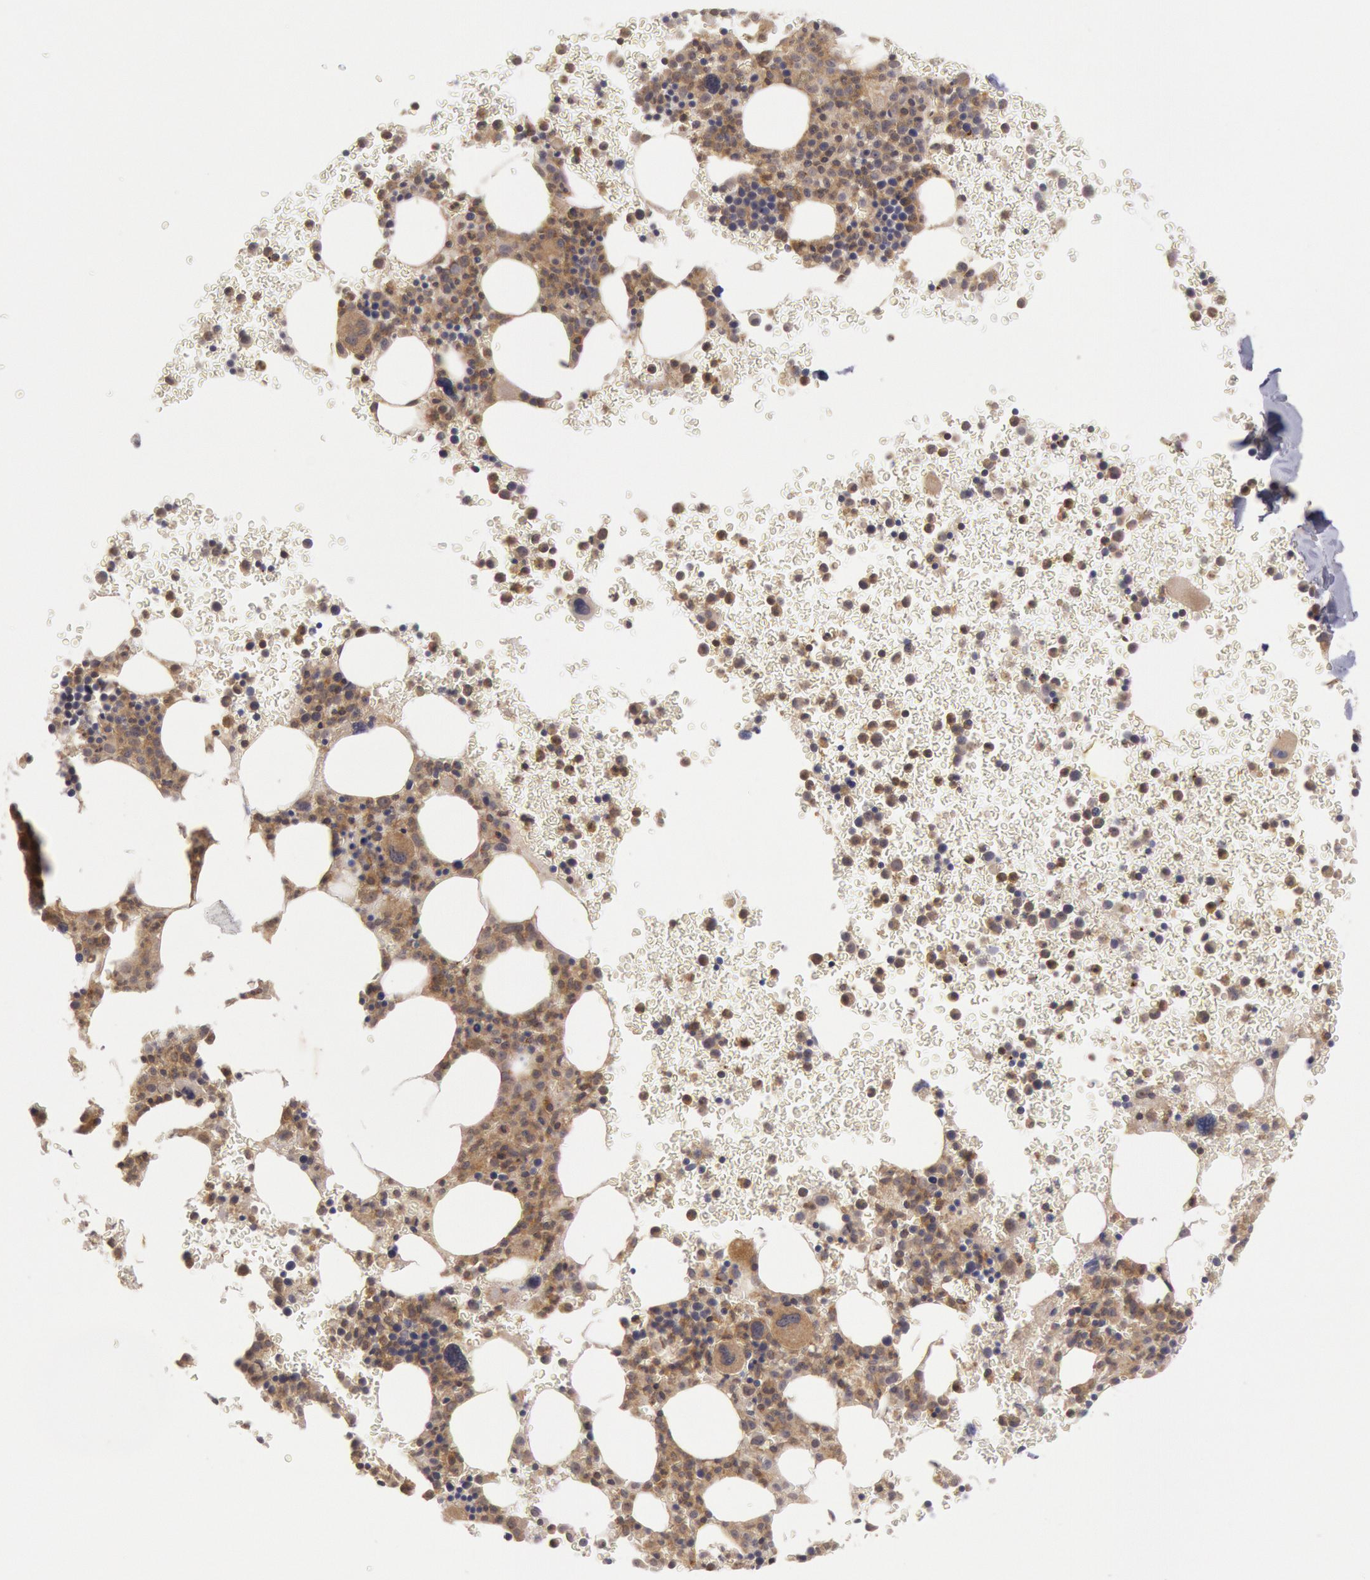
{"staining": {"intensity": "moderate", "quantity": "25%-75%", "location": "cytoplasmic/membranous"}, "tissue": "bone marrow", "cell_type": "Hematopoietic cells", "image_type": "normal", "snomed": [{"axis": "morphology", "description": "Normal tissue, NOS"}, {"axis": "topography", "description": "Bone marrow"}], "caption": "Immunohistochemical staining of unremarkable bone marrow displays medium levels of moderate cytoplasmic/membranous positivity in approximately 25%-75% of hematopoietic cells.", "gene": "BRAF", "patient": {"sex": "male", "age": 69}}